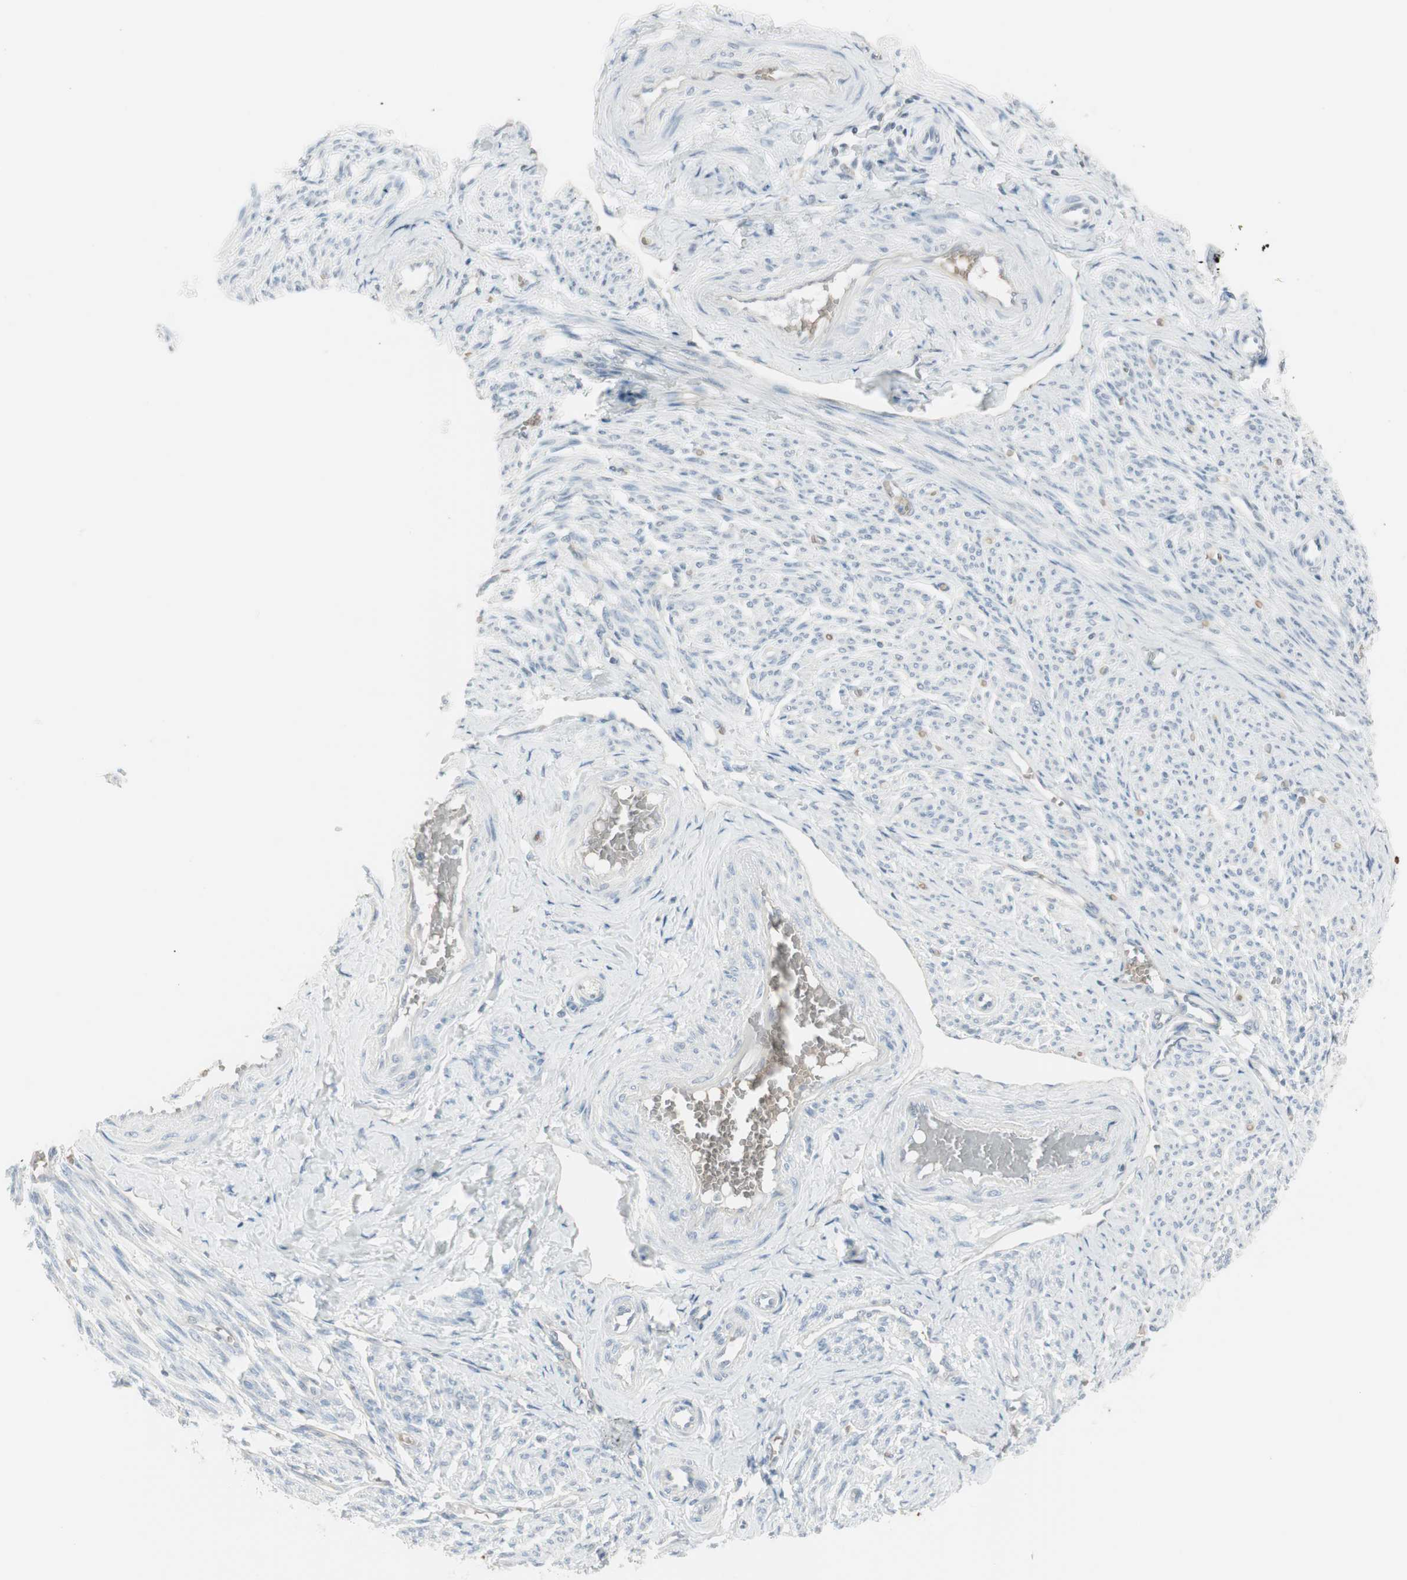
{"staining": {"intensity": "negative", "quantity": "none", "location": "none"}, "tissue": "smooth muscle", "cell_type": "Smooth muscle cells", "image_type": "normal", "snomed": [{"axis": "morphology", "description": "Normal tissue, NOS"}, {"axis": "topography", "description": "Smooth muscle"}], "caption": "IHC image of unremarkable smooth muscle: smooth muscle stained with DAB (3,3'-diaminobenzidine) shows no significant protein positivity in smooth muscle cells.", "gene": "MAP4K1", "patient": {"sex": "female", "age": 65}}